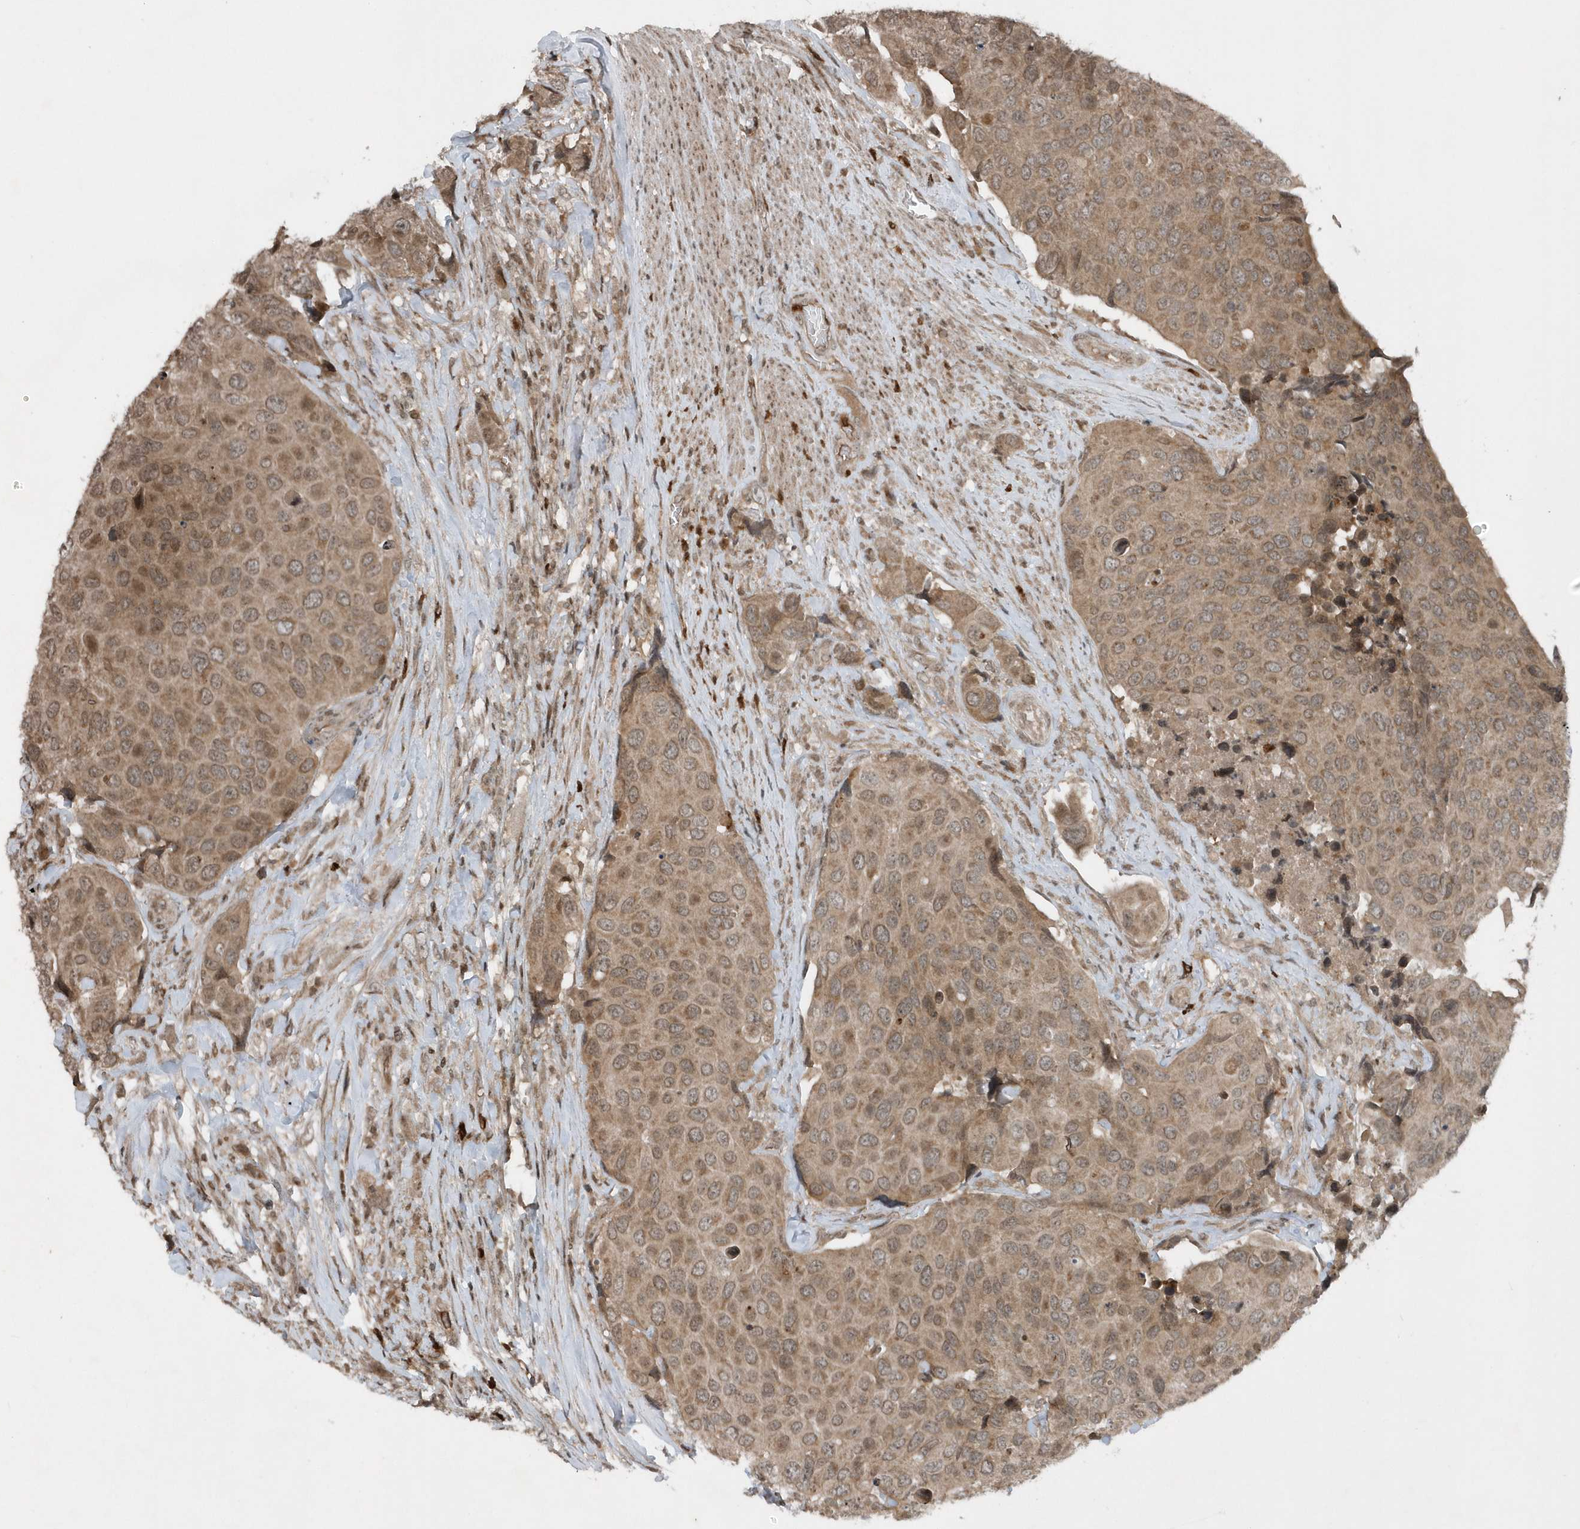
{"staining": {"intensity": "moderate", "quantity": ">75%", "location": "cytoplasmic/membranous"}, "tissue": "urothelial cancer", "cell_type": "Tumor cells", "image_type": "cancer", "snomed": [{"axis": "morphology", "description": "Urothelial carcinoma, High grade"}, {"axis": "topography", "description": "Urinary bladder"}], "caption": "Urothelial cancer stained for a protein (brown) displays moderate cytoplasmic/membranous positive staining in approximately >75% of tumor cells.", "gene": "EIF2B1", "patient": {"sex": "male", "age": 74}}